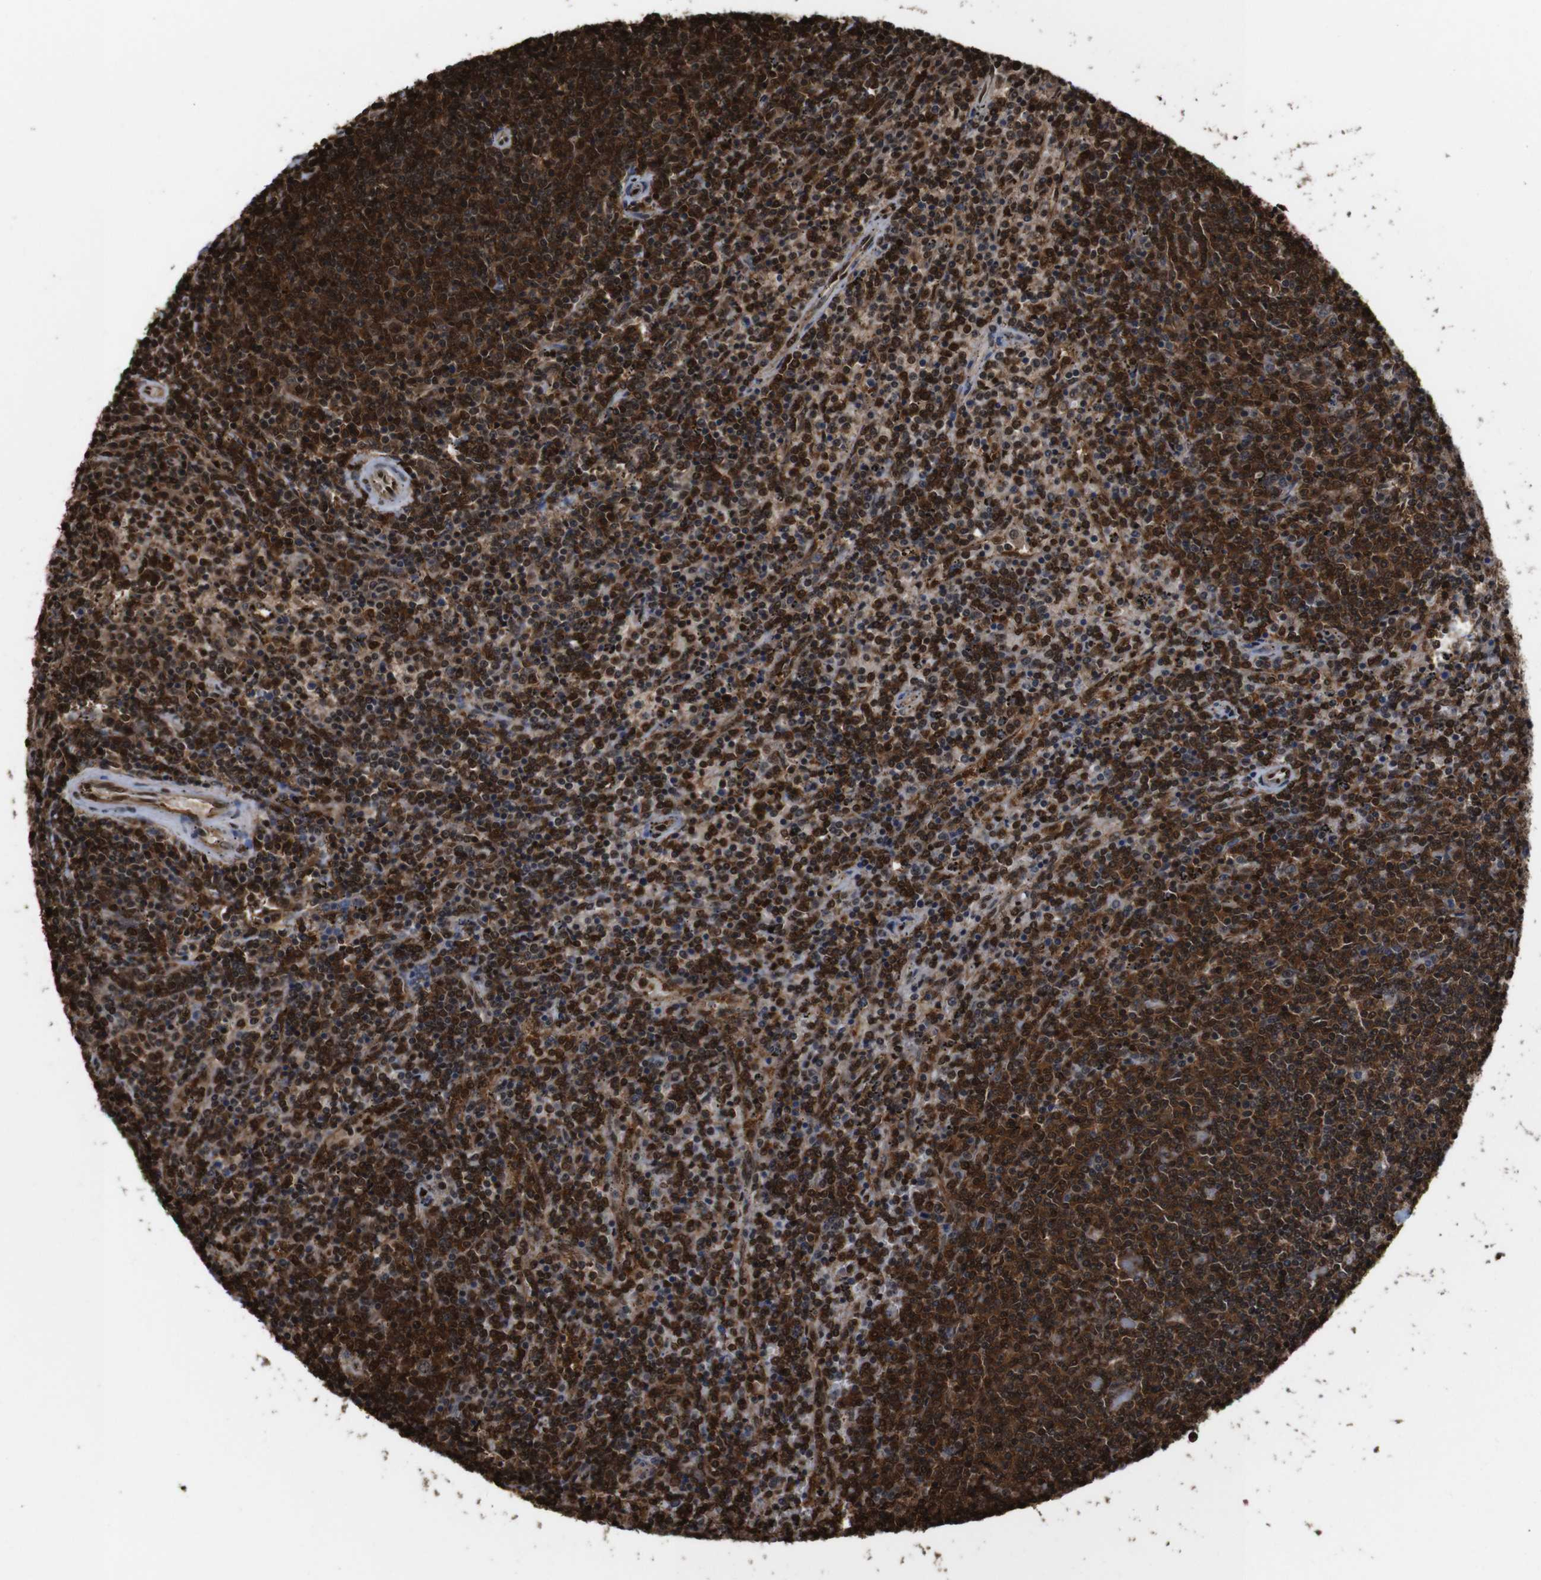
{"staining": {"intensity": "strong", "quantity": ">75%", "location": "cytoplasmic/membranous,nuclear"}, "tissue": "lymphoma", "cell_type": "Tumor cells", "image_type": "cancer", "snomed": [{"axis": "morphology", "description": "Malignant lymphoma, non-Hodgkin's type, Low grade"}, {"axis": "topography", "description": "Spleen"}], "caption": "Lymphoma tissue reveals strong cytoplasmic/membranous and nuclear expression in about >75% of tumor cells", "gene": "VCP", "patient": {"sex": "female", "age": 50}}